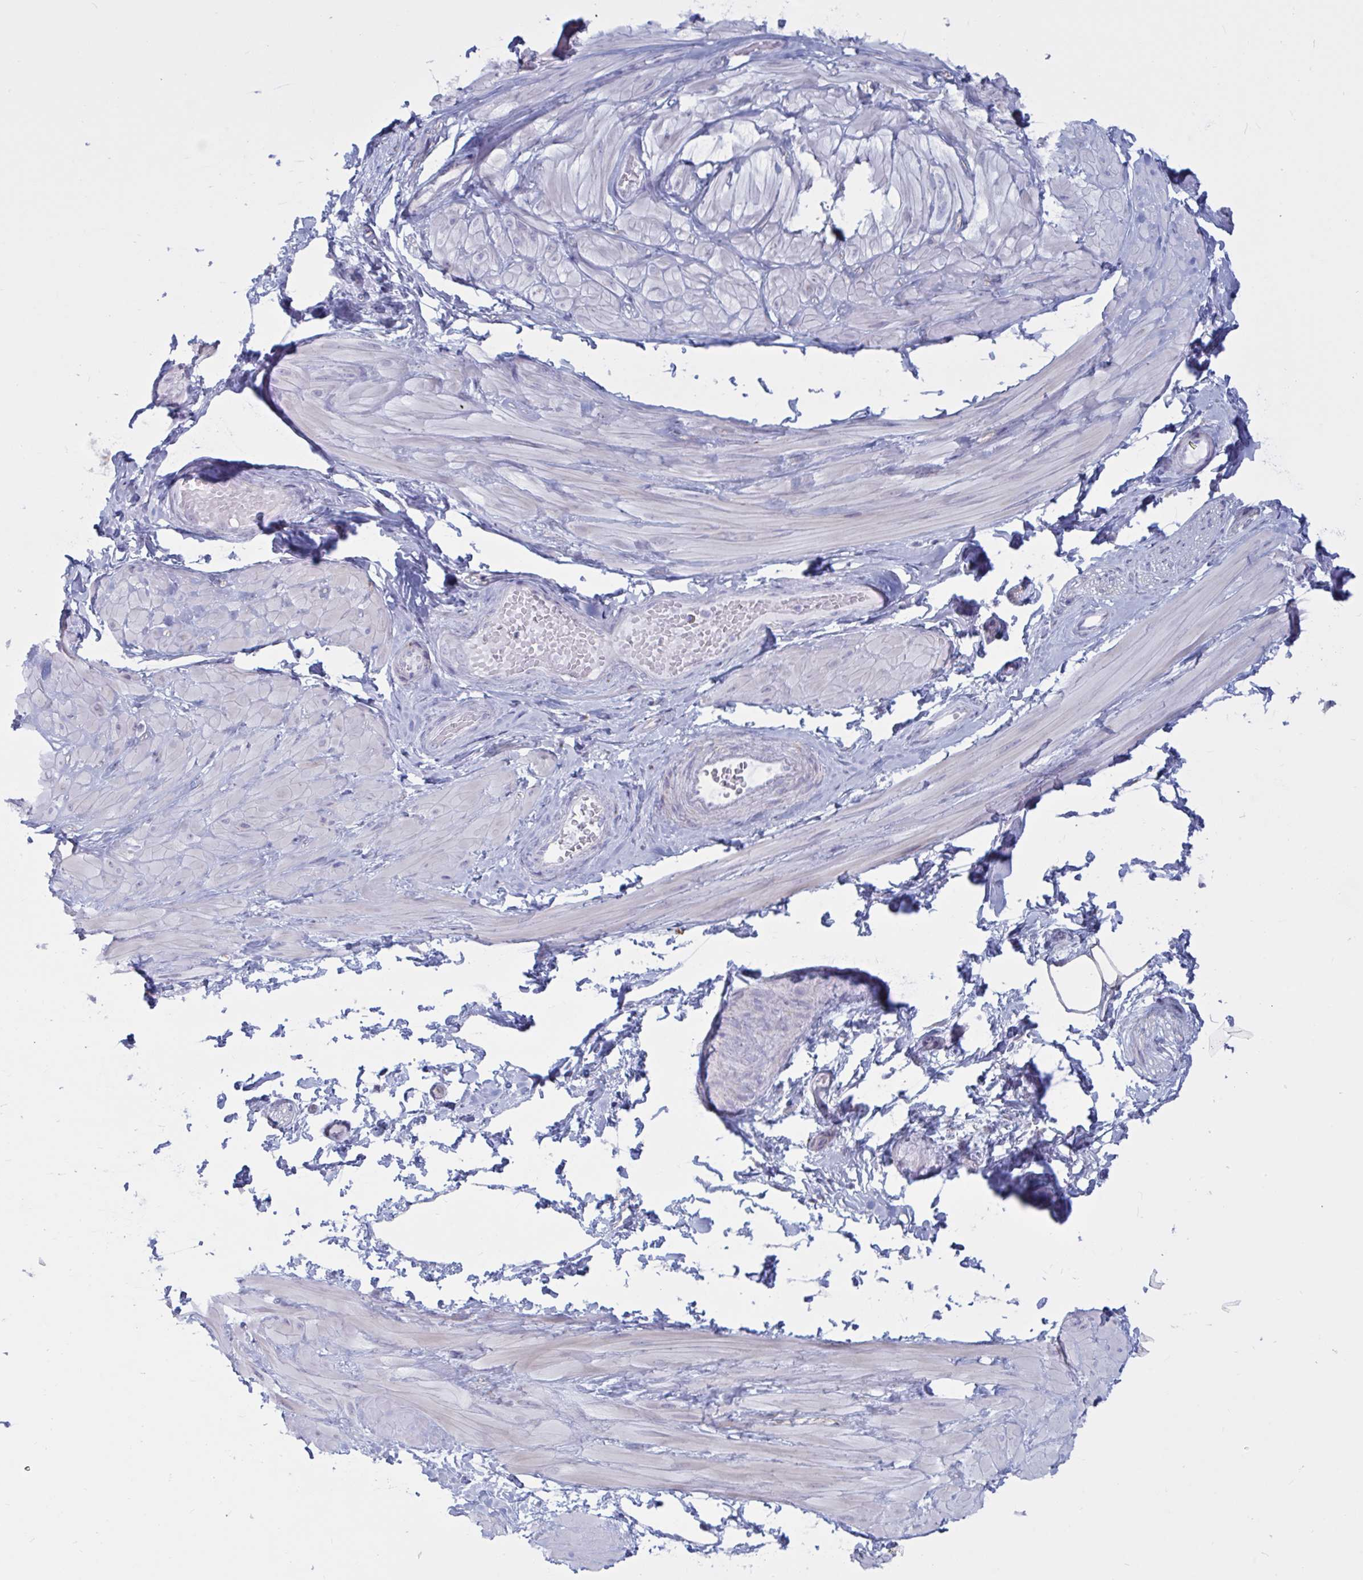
{"staining": {"intensity": "negative", "quantity": "none", "location": "none"}, "tissue": "adipose tissue", "cell_type": "Adipocytes", "image_type": "normal", "snomed": [{"axis": "morphology", "description": "Normal tissue, NOS"}, {"axis": "topography", "description": "Epididymis"}, {"axis": "topography", "description": "Peripheral nerve tissue"}], "caption": "Adipocytes are negative for brown protein staining in unremarkable adipose tissue. (DAB (3,3'-diaminobenzidine) immunohistochemistry, high magnification).", "gene": "ATG9A", "patient": {"sex": "male", "age": 32}}